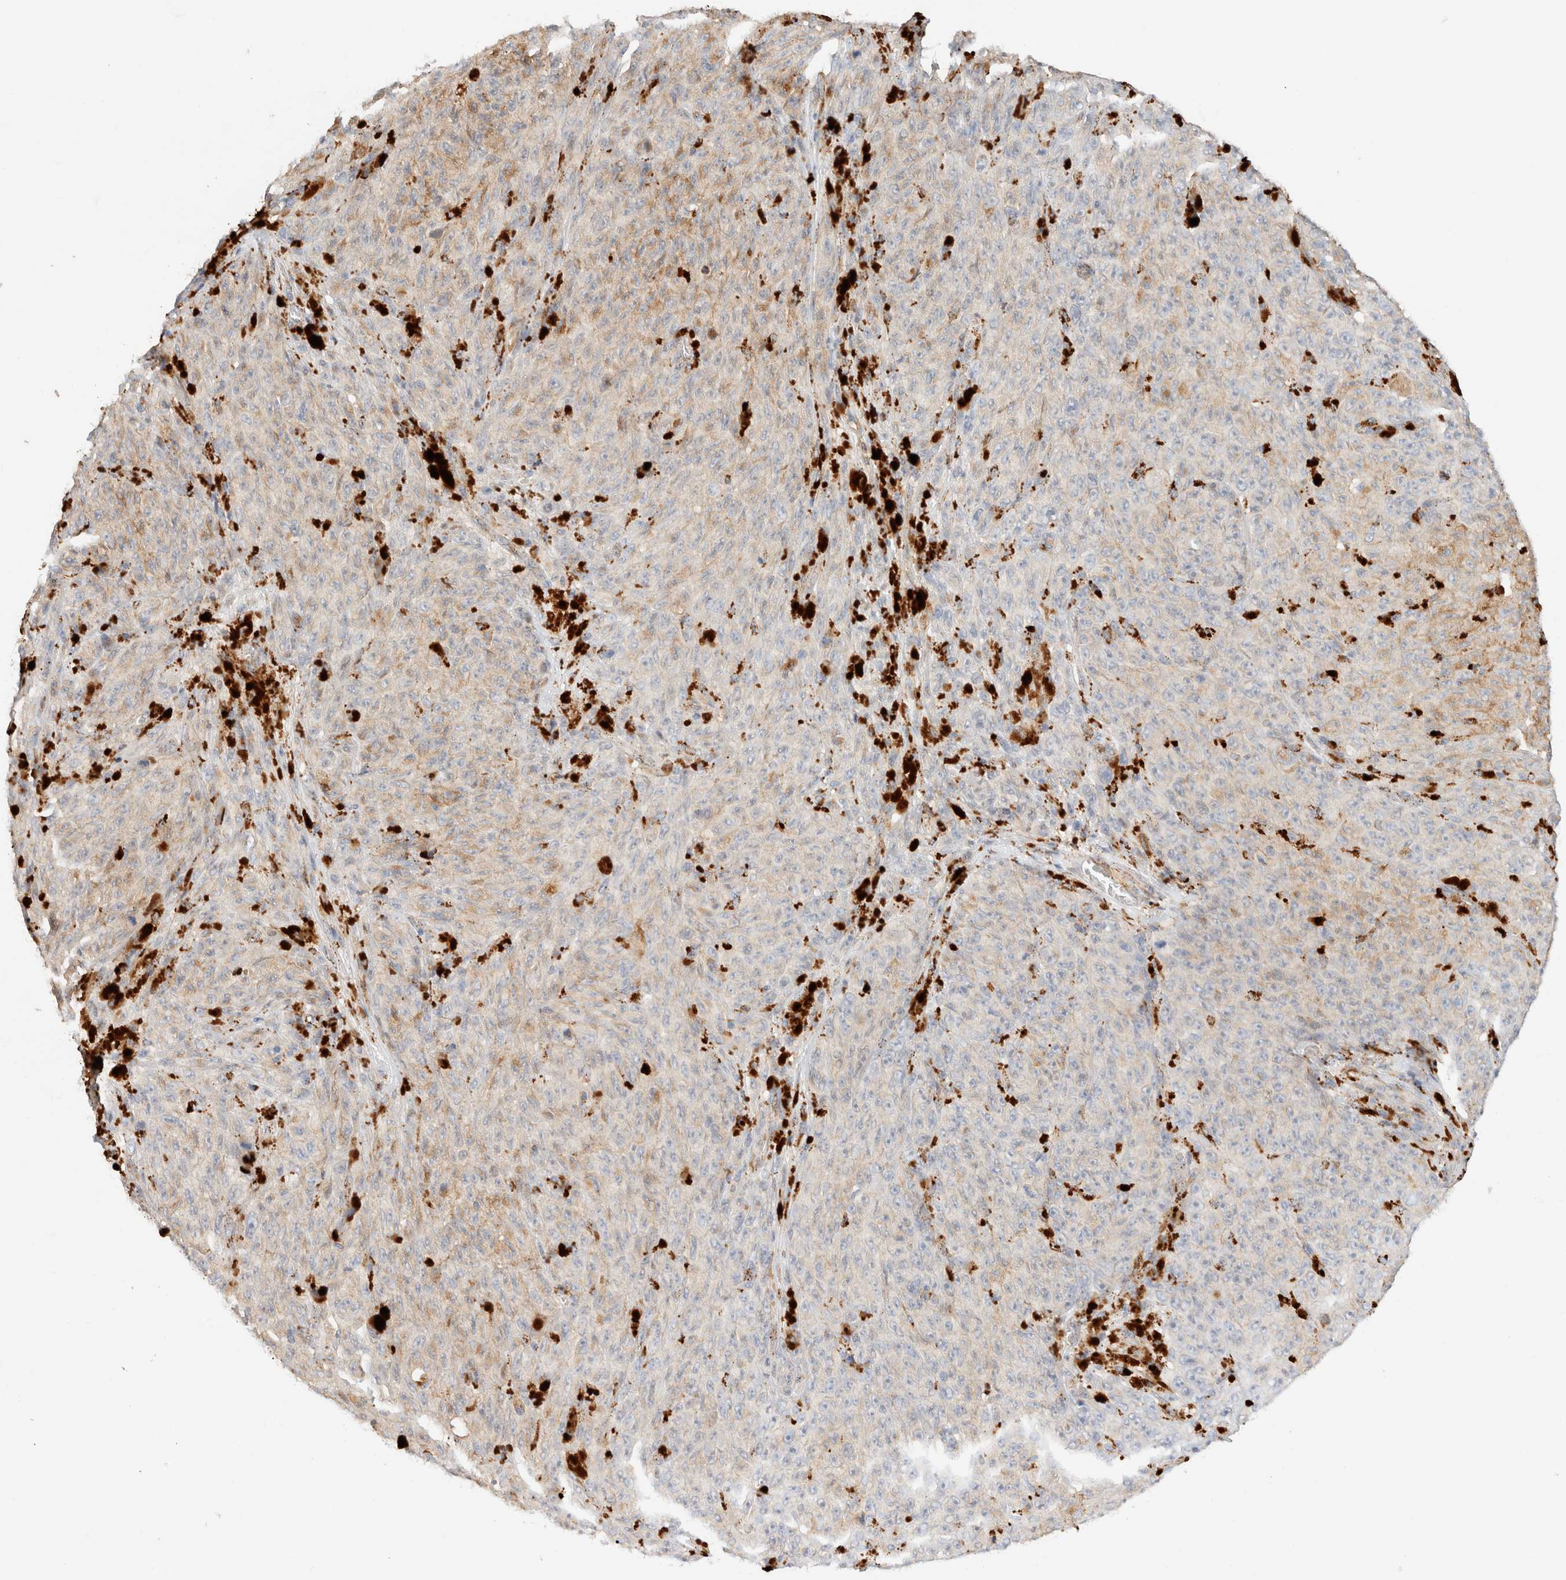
{"staining": {"intensity": "weak", "quantity": "<25%", "location": "cytoplasmic/membranous"}, "tissue": "melanoma", "cell_type": "Tumor cells", "image_type": "cancer", "snomed": [{"axis": "morphology", "description": "Malignant melanoma, NOS"}, {"axis": "topography", "description": "Skin"}], "caption": "This is an IHC micrograph of human malignant melanoma. There is no staining in tumor cells.", "gene": "RABEPK", "patient": {"sex": "female", "age": 82}}